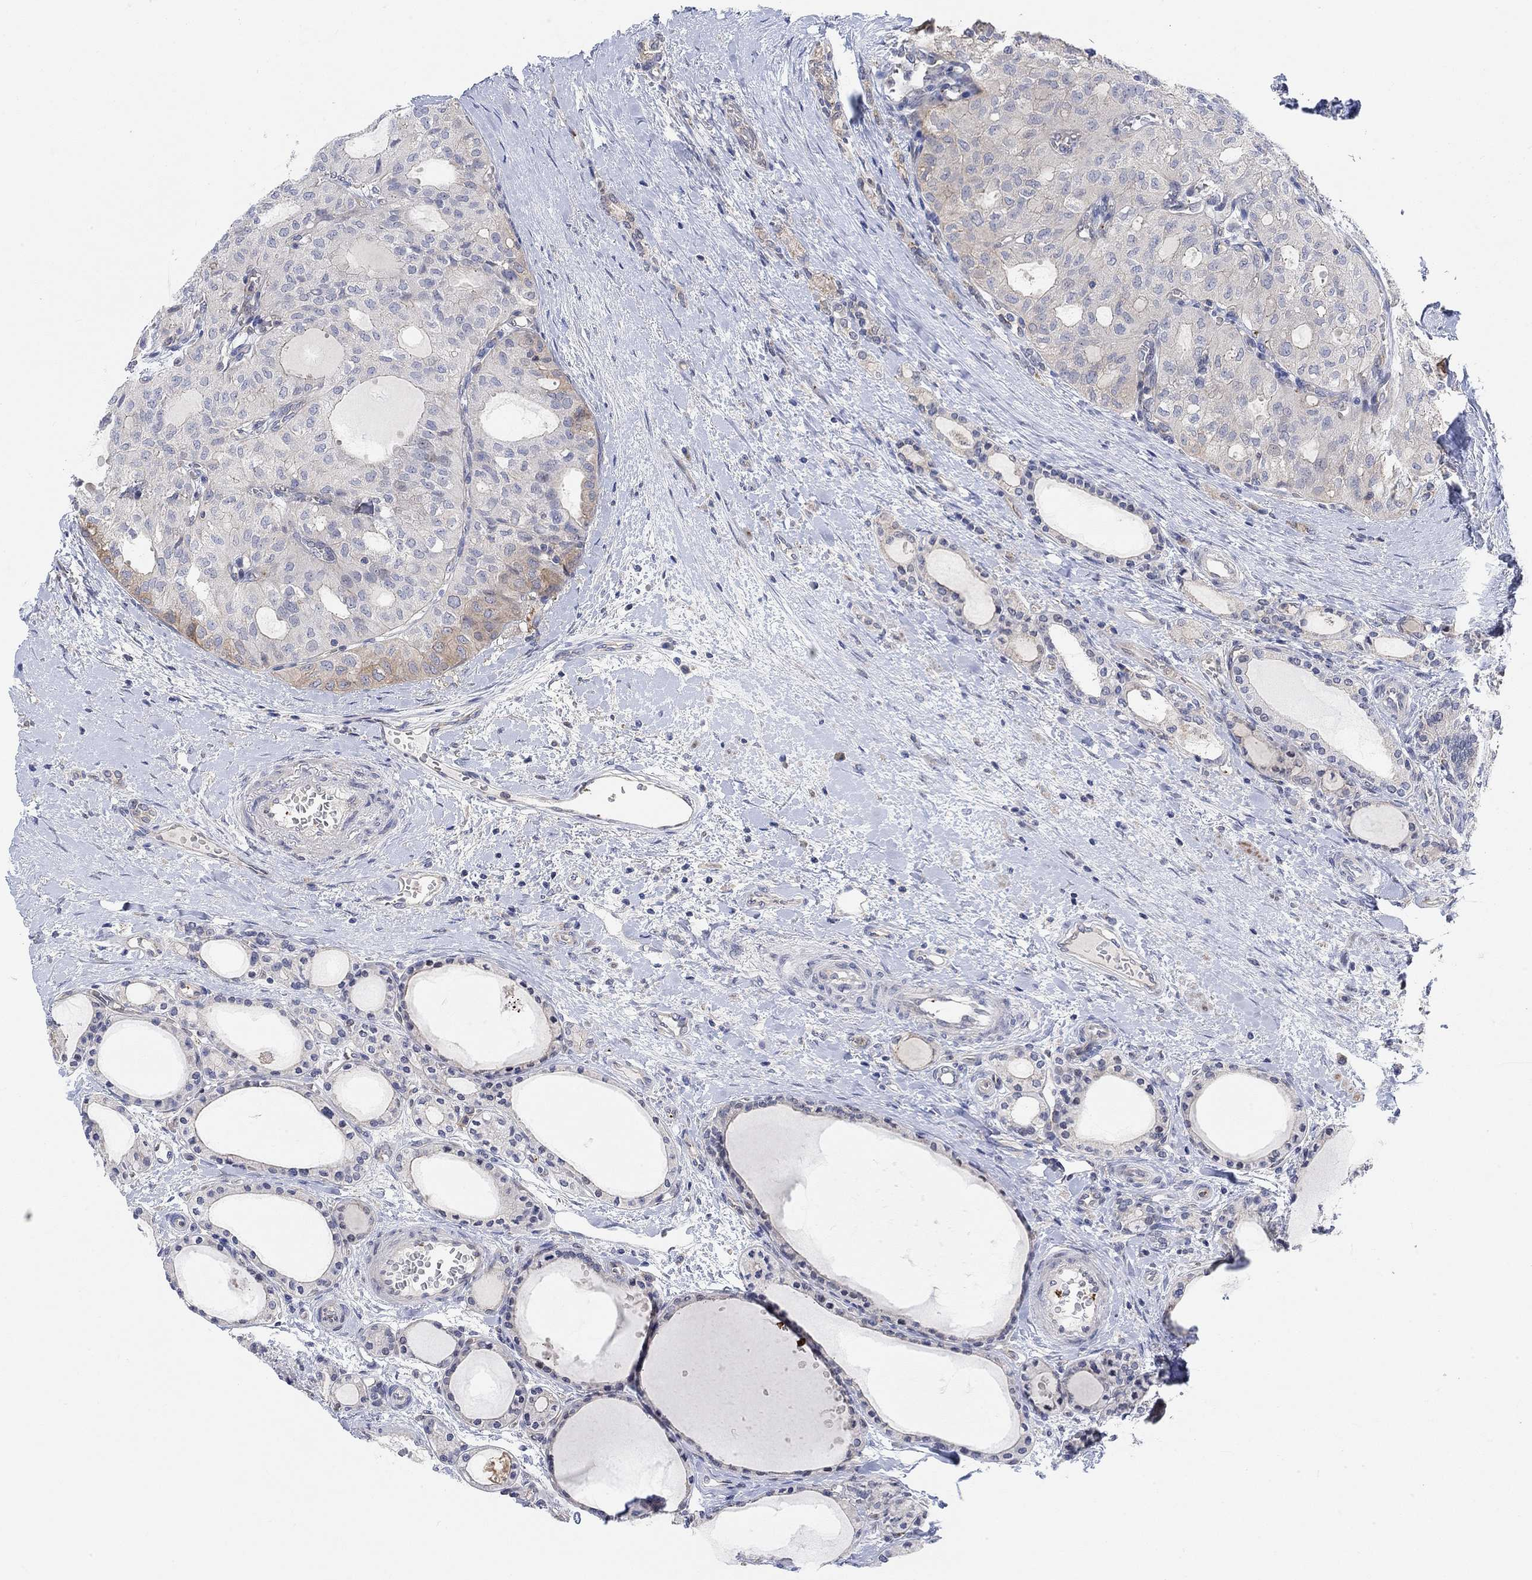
{"staining": {"intensity": "weak", "quantity": "<25%", "location": "cytoplasmic/membranous"}, "tissue": "thyroid cancer", "cell_type": "Tumor cells", "image_type": "cancer", "snomed": [{"axis": "morphology", "description": "Follicular adenoma carcinoma, NOS"}, {"axis": "topography", "description": "Thyroid gland"}], "caption": "Immunohistochemical staining of human thyroid cancer (follicular adenoma carcinoma) reveals no significant expression in tumor cells.", "gene": "PMFBP1", "patient": {"sex": "male", "age": 75}}